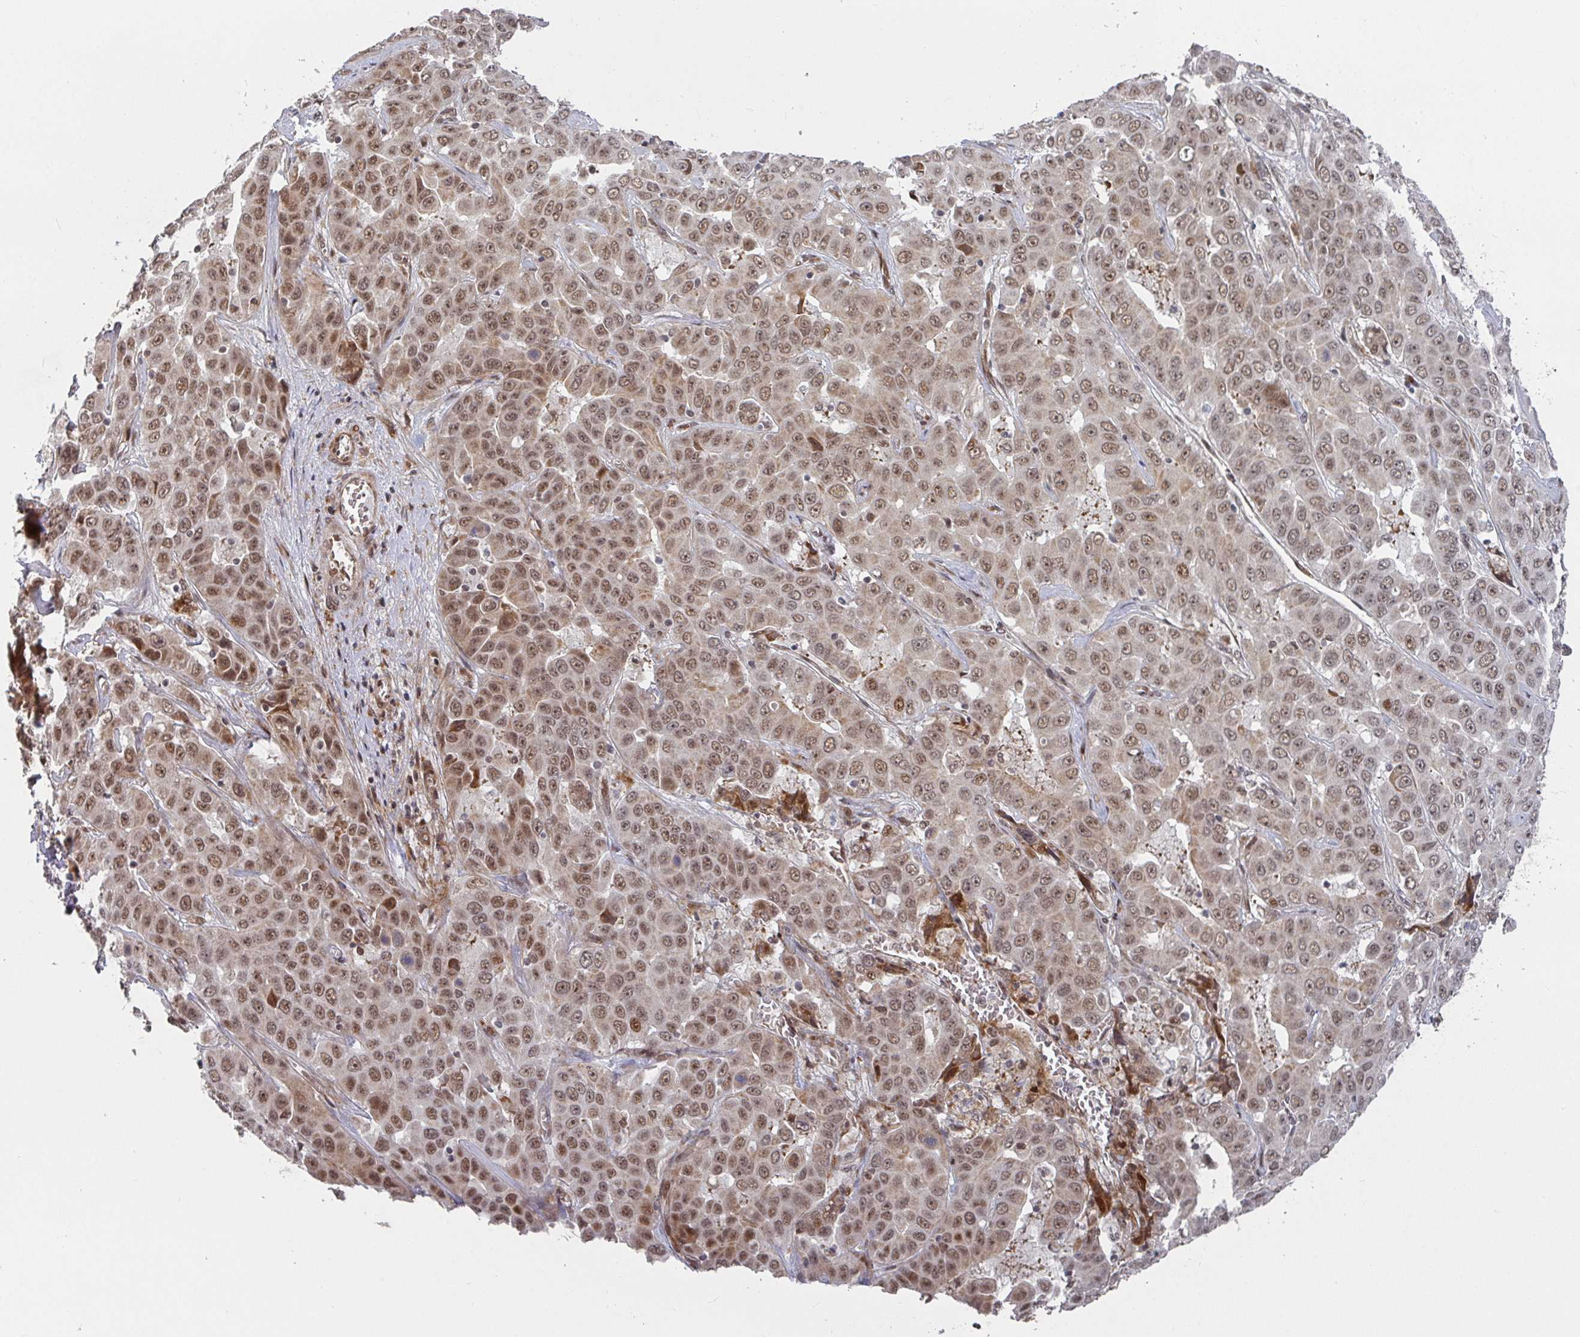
{"staining": {"intensity": "moderate", "quantity": ">75%", "location": "nuclear"}, "tissue": "liver cancer", "cell_type": "Tumor cells", "image_type": "cancer", "snomed": [{"axis": "morphology", "description": "Cholangiocarcinoma"}, {"axis": "topography", "description": "Liver"}], "caption": "A photomicrograph of liver cancer (cholangiocarcinoma) stained for a protein reveals moderate nuclear brown staining in tumor cells.", "gene": "RBBP5", "patient": {"sex": "female", "age": 52}}